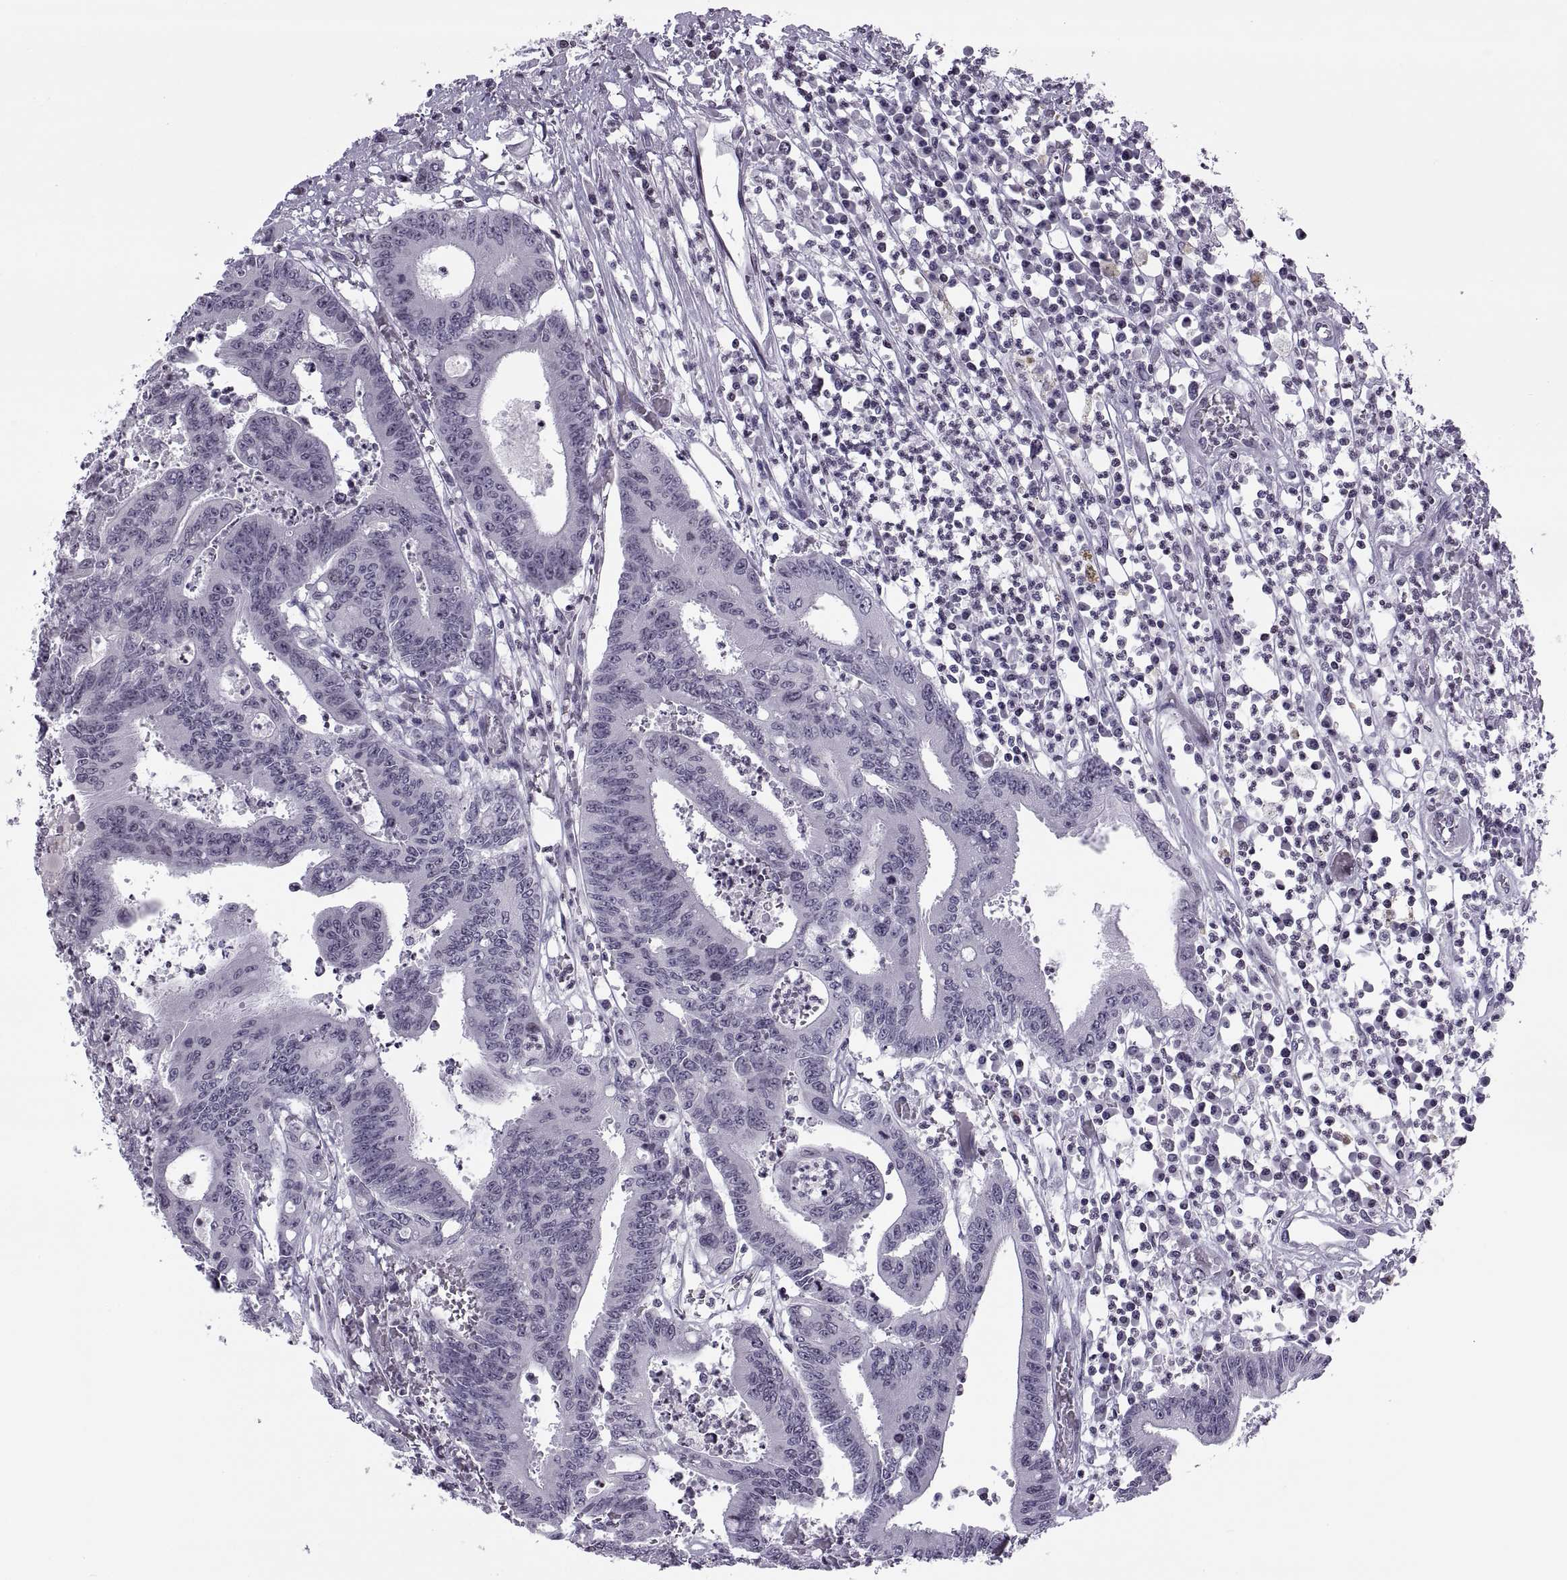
{"staining": {"intensity": "negative", "quantity": "none", "location": "none"}, "tissue": "colorectal cancer", "cell_type": "Tumor cells", "image_type": "cancer", "snomed": [{"axis": "morphology", "description": "Adenocarcinoma, NOS"}, {"axis": "topography", "description": "Rectum"}], "caption": "This is an immunohistochemistry photomicrograph of human colorectal cancer. There is no staining in tumor cells.", "gene": "H1-8", "patient": {"sex": "male", "age": 54}}